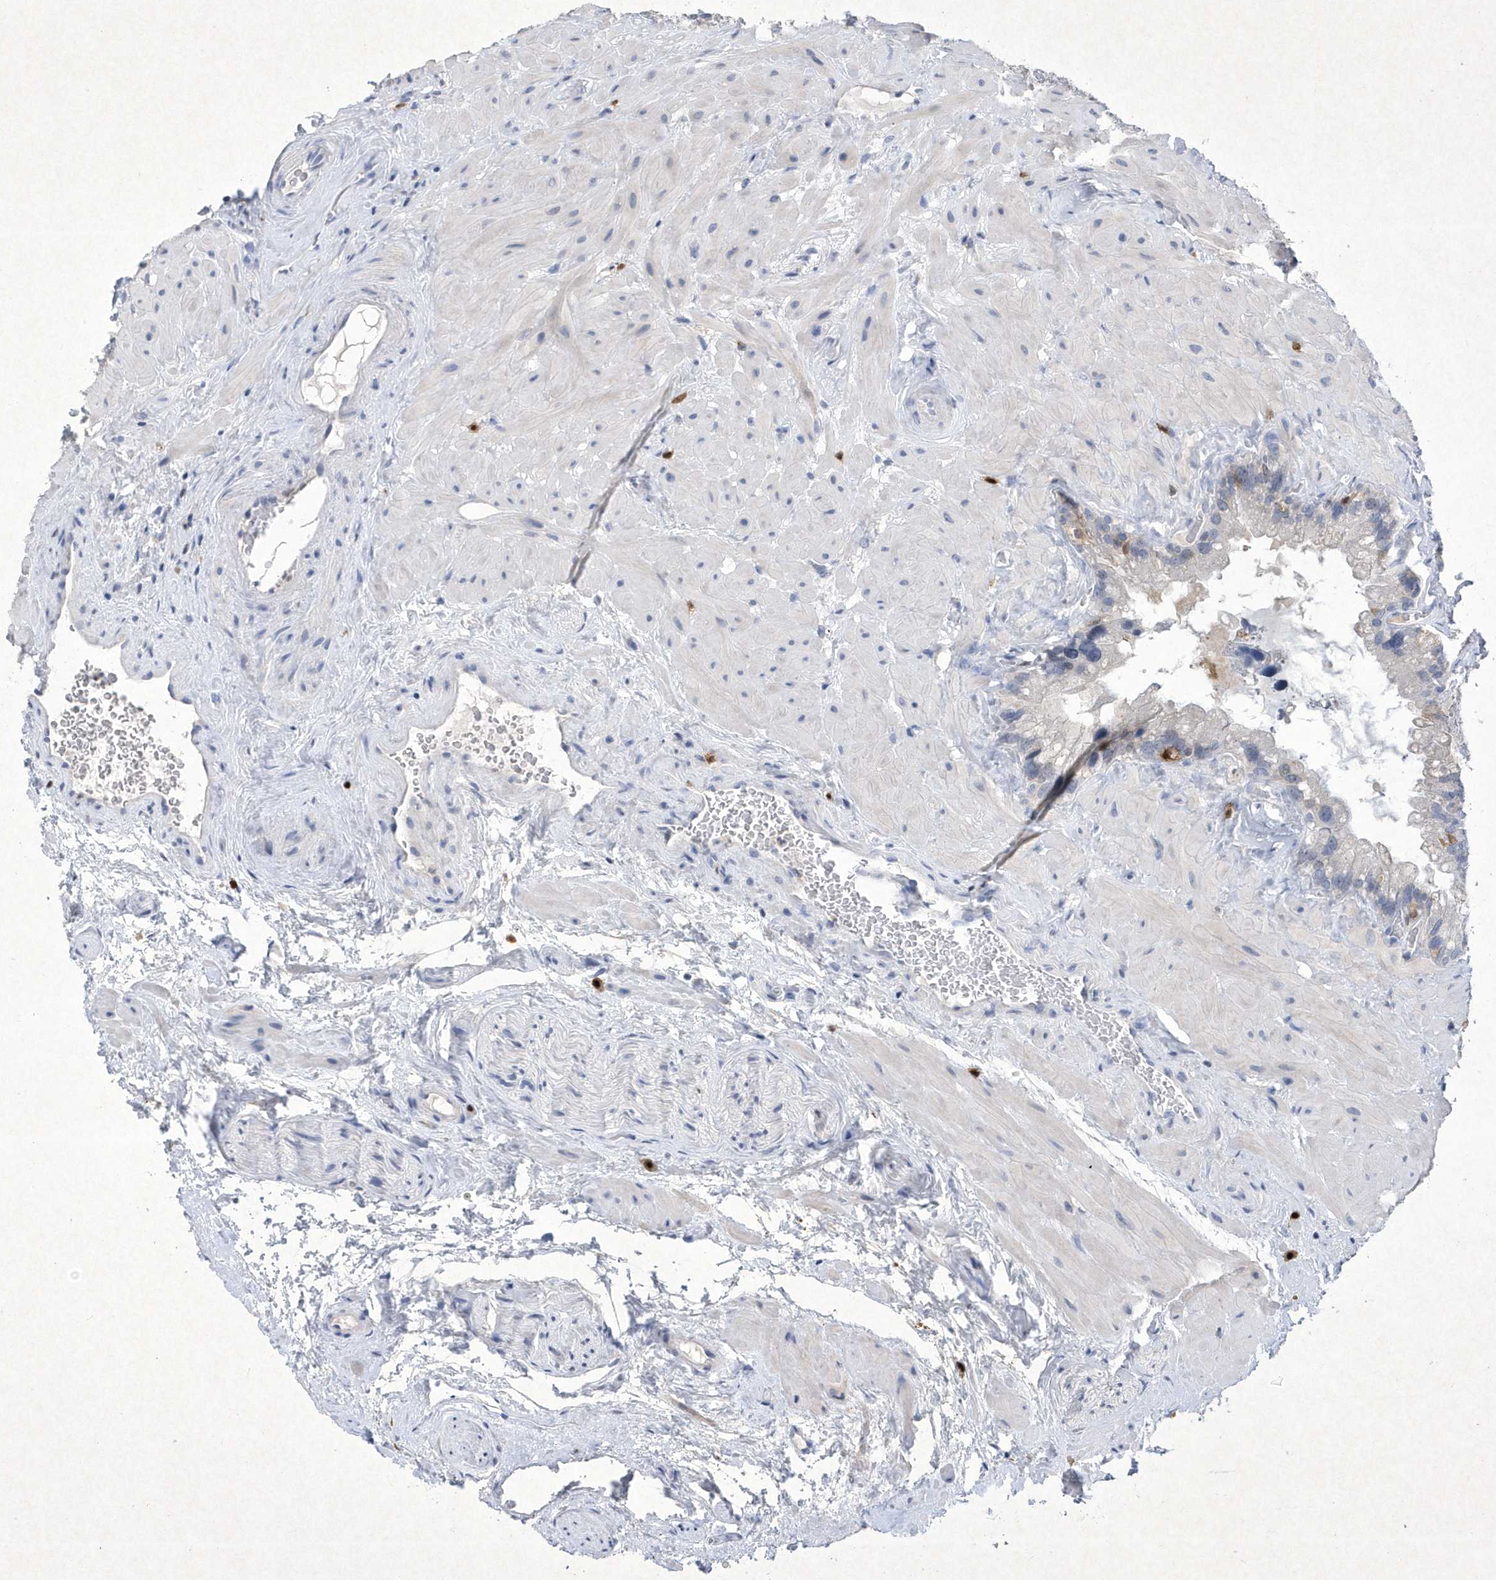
{"staining": {"intensity": "weak", "quantity": "<25%", "location": "cytoplasmic/membranous"}, "tissue": "seminal vesicle", "cell_type": "Glandular cells", "image_type": "normal", "snomed": [{"axis": "morphology", "description": "Normal tissue, NOS"}, {"axis": "topography", "description": "Prostate"}, {"axis": "topography", "description": "Seminal veicle"}], "caption": "This is an immunohistochemistry photomicrograph of normal human seminal vesicle. There is no expression in glandular cells.", "gene": "BHLHA15", "patient": {"sex": "male", "age": 68}}